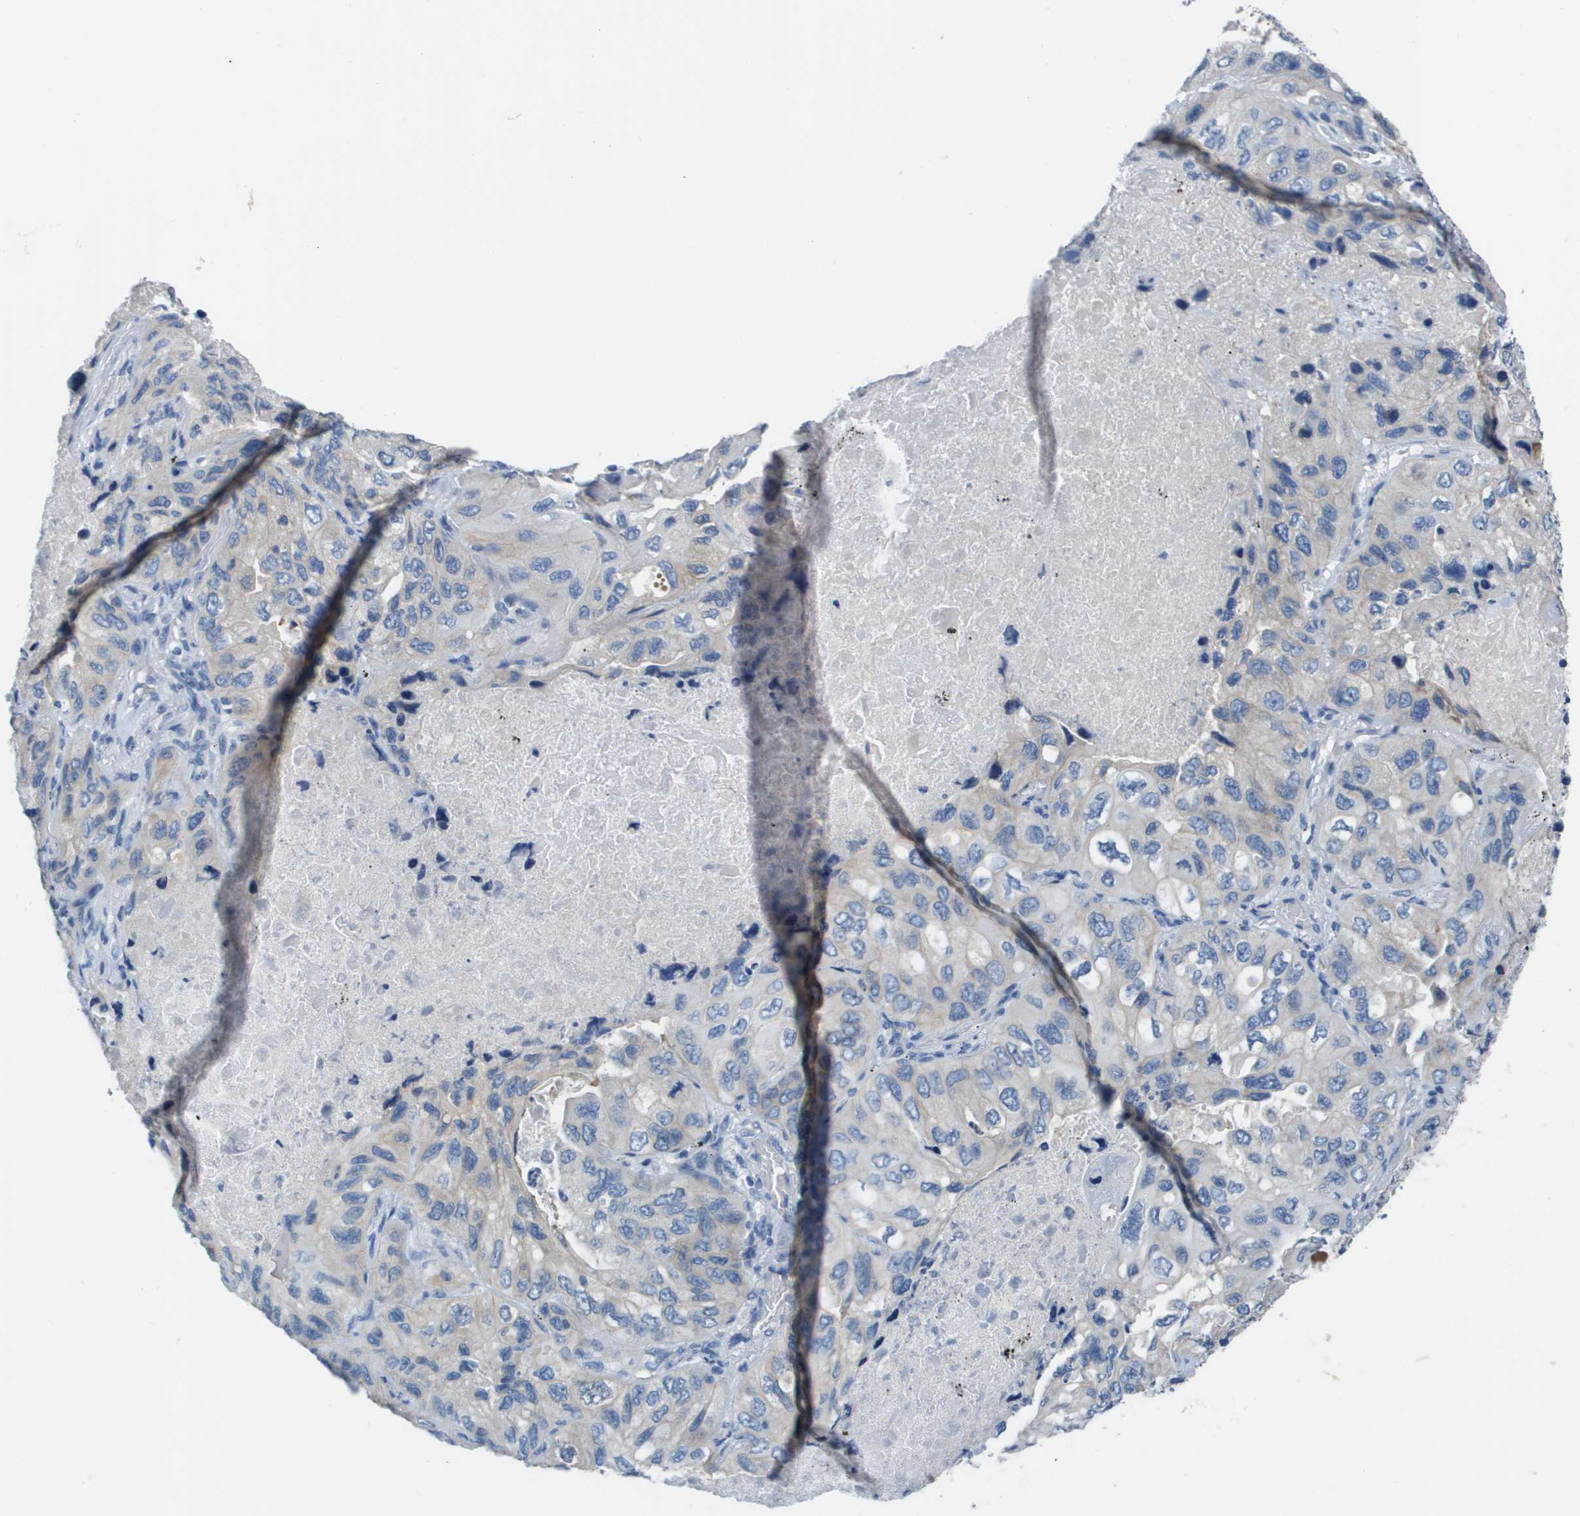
{"staining": {"intensity": "negative", "quantity": "none", "location": "none"}, "tissue": "lung cancer", "cell_type": "Tumor cells", "image_type": "cancer", "snomed": [{"axis": "morphology", "description": "Squamous cell carcinoma, NOS"}, {"axis": "topography", "description": "Lung"}], "caption": "Human lung cancer stained for a protein using immunohistochemistry (IHC) shows no staining in tumor cells.", "gene": "NCS1", "patient": {"sex": "female", "age": 73}}